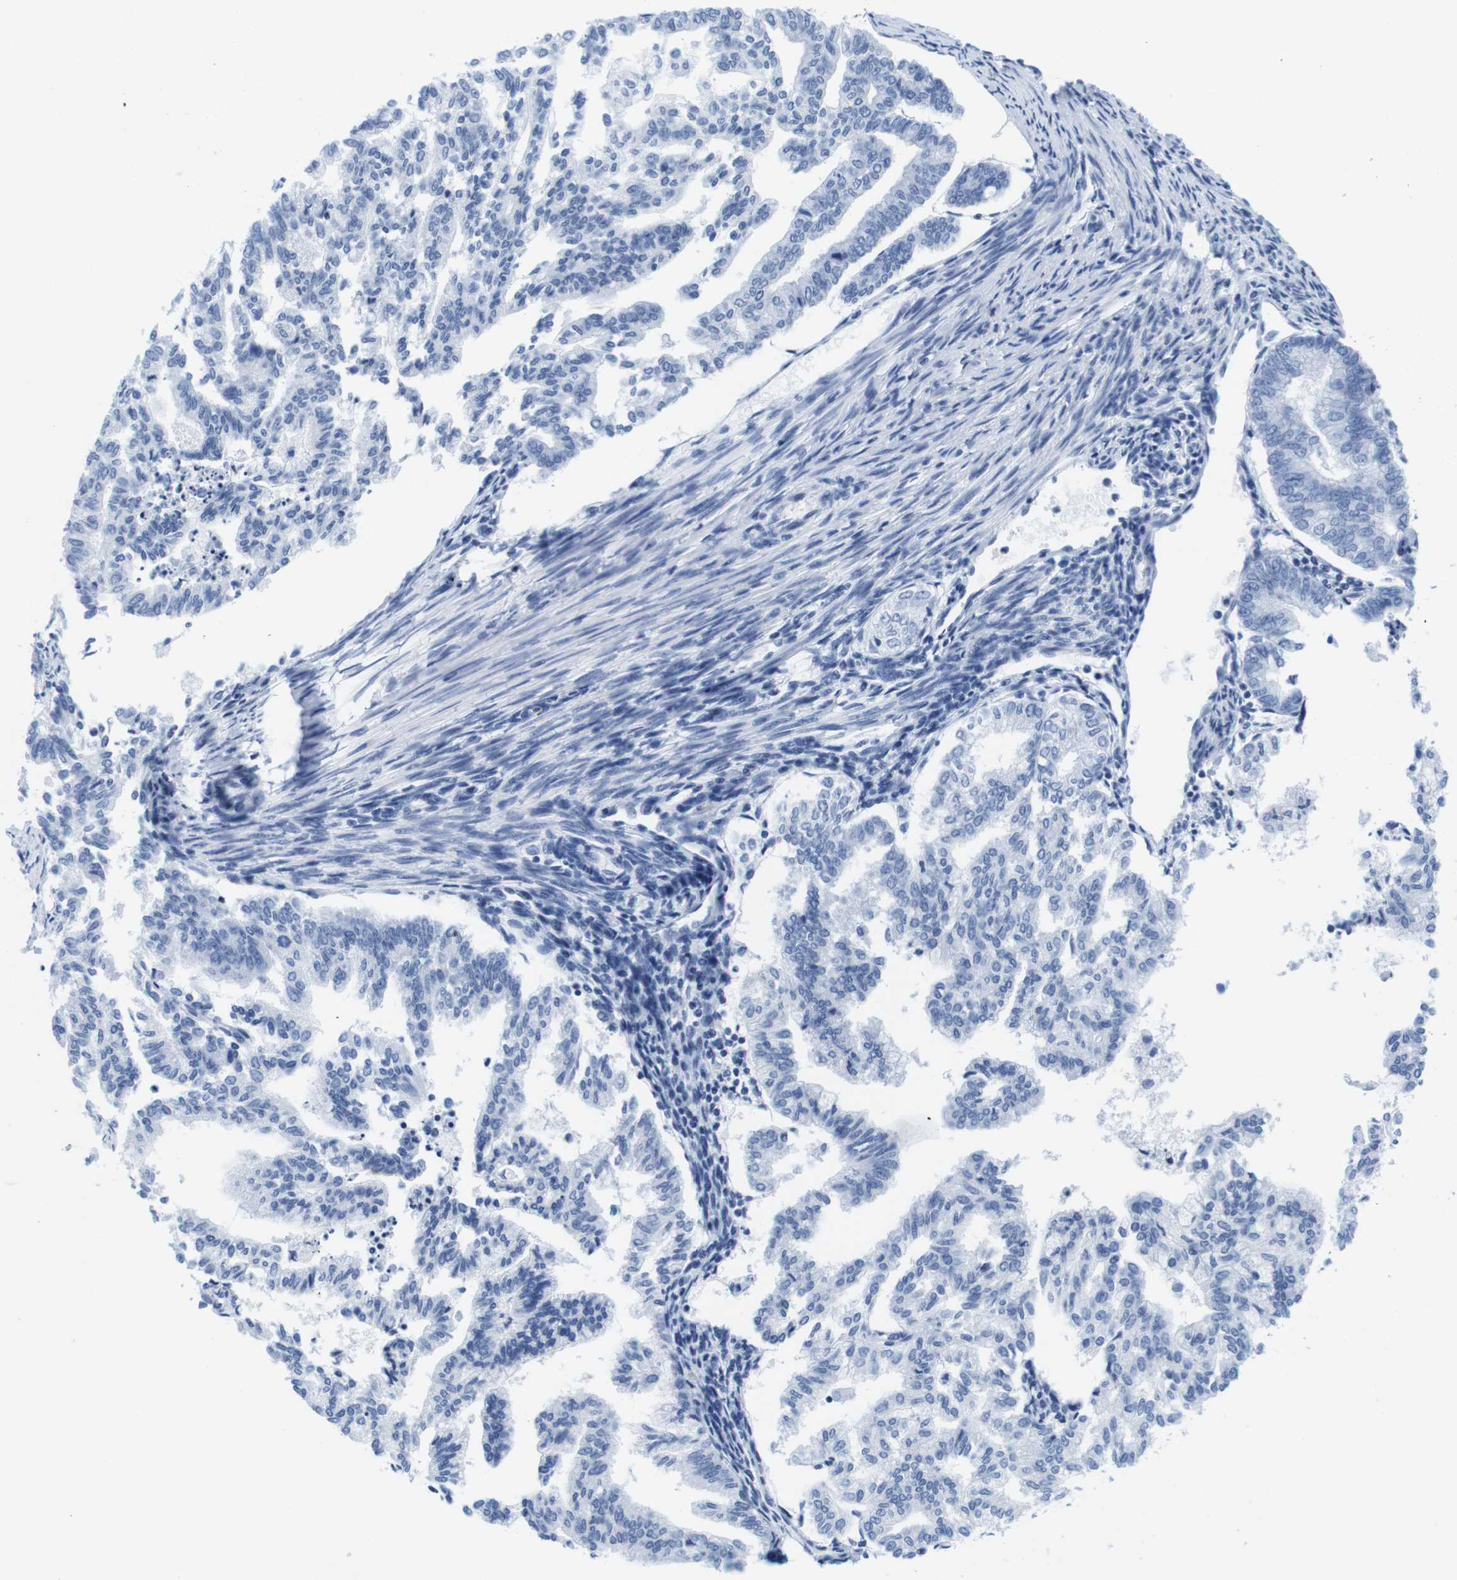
{"staining": {"intensity": "negative", "quantity": "none", "location": "none"}, "tissue": "endometrial cancer", "cell_type": "Tumor cells", "image_type": "cancer", "snomed": [{"axis": "morphology", "description": "Adenocarcinoma, NOS"}, {"axis": "topography", "description": "Endometrium"}], "caption": "IHC of endometrial adenocarcinoma shows no positivity in tumor cells.", "gene": "IFI16", "patient": {"sex": "female", "age": 79}}